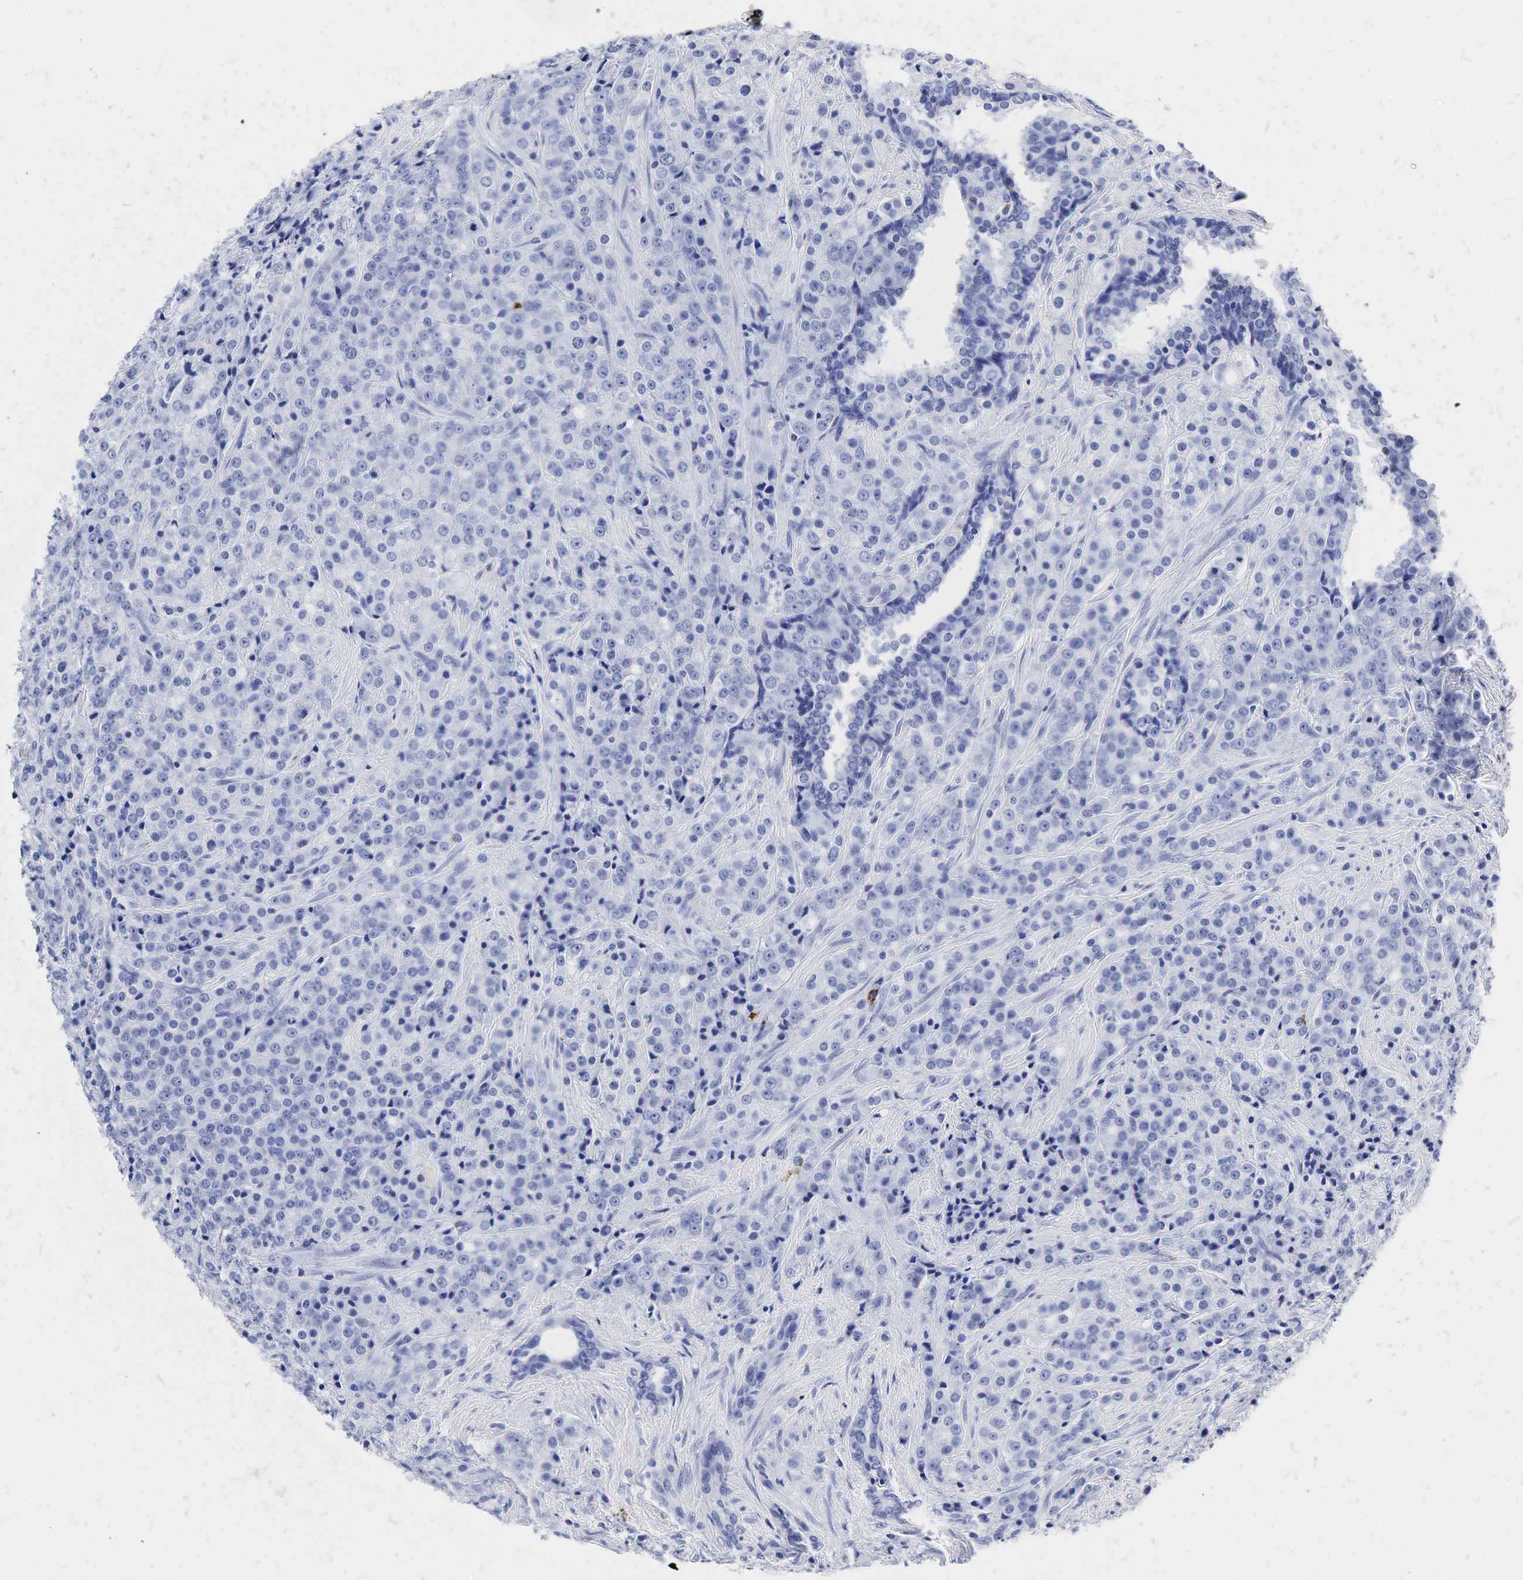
{"staining": {"intensity": "negative", "quantity": "none", "location": "none"}, "tissue": "prostate cancer", "cell_type": "Tumor cells", "image_type": "cancer", "snomed": [{"axis": "morphology", "description": "Adenocarcinoma, Medium grade"}, {"axis": "topography", "description": "Prostate"}], "caption": "Tumor cells show no significant expression in adenocarcinoma (medium-grade) (prostate).", "gene": "LYZ", "patient": {"sex": "male", "age": 70}}